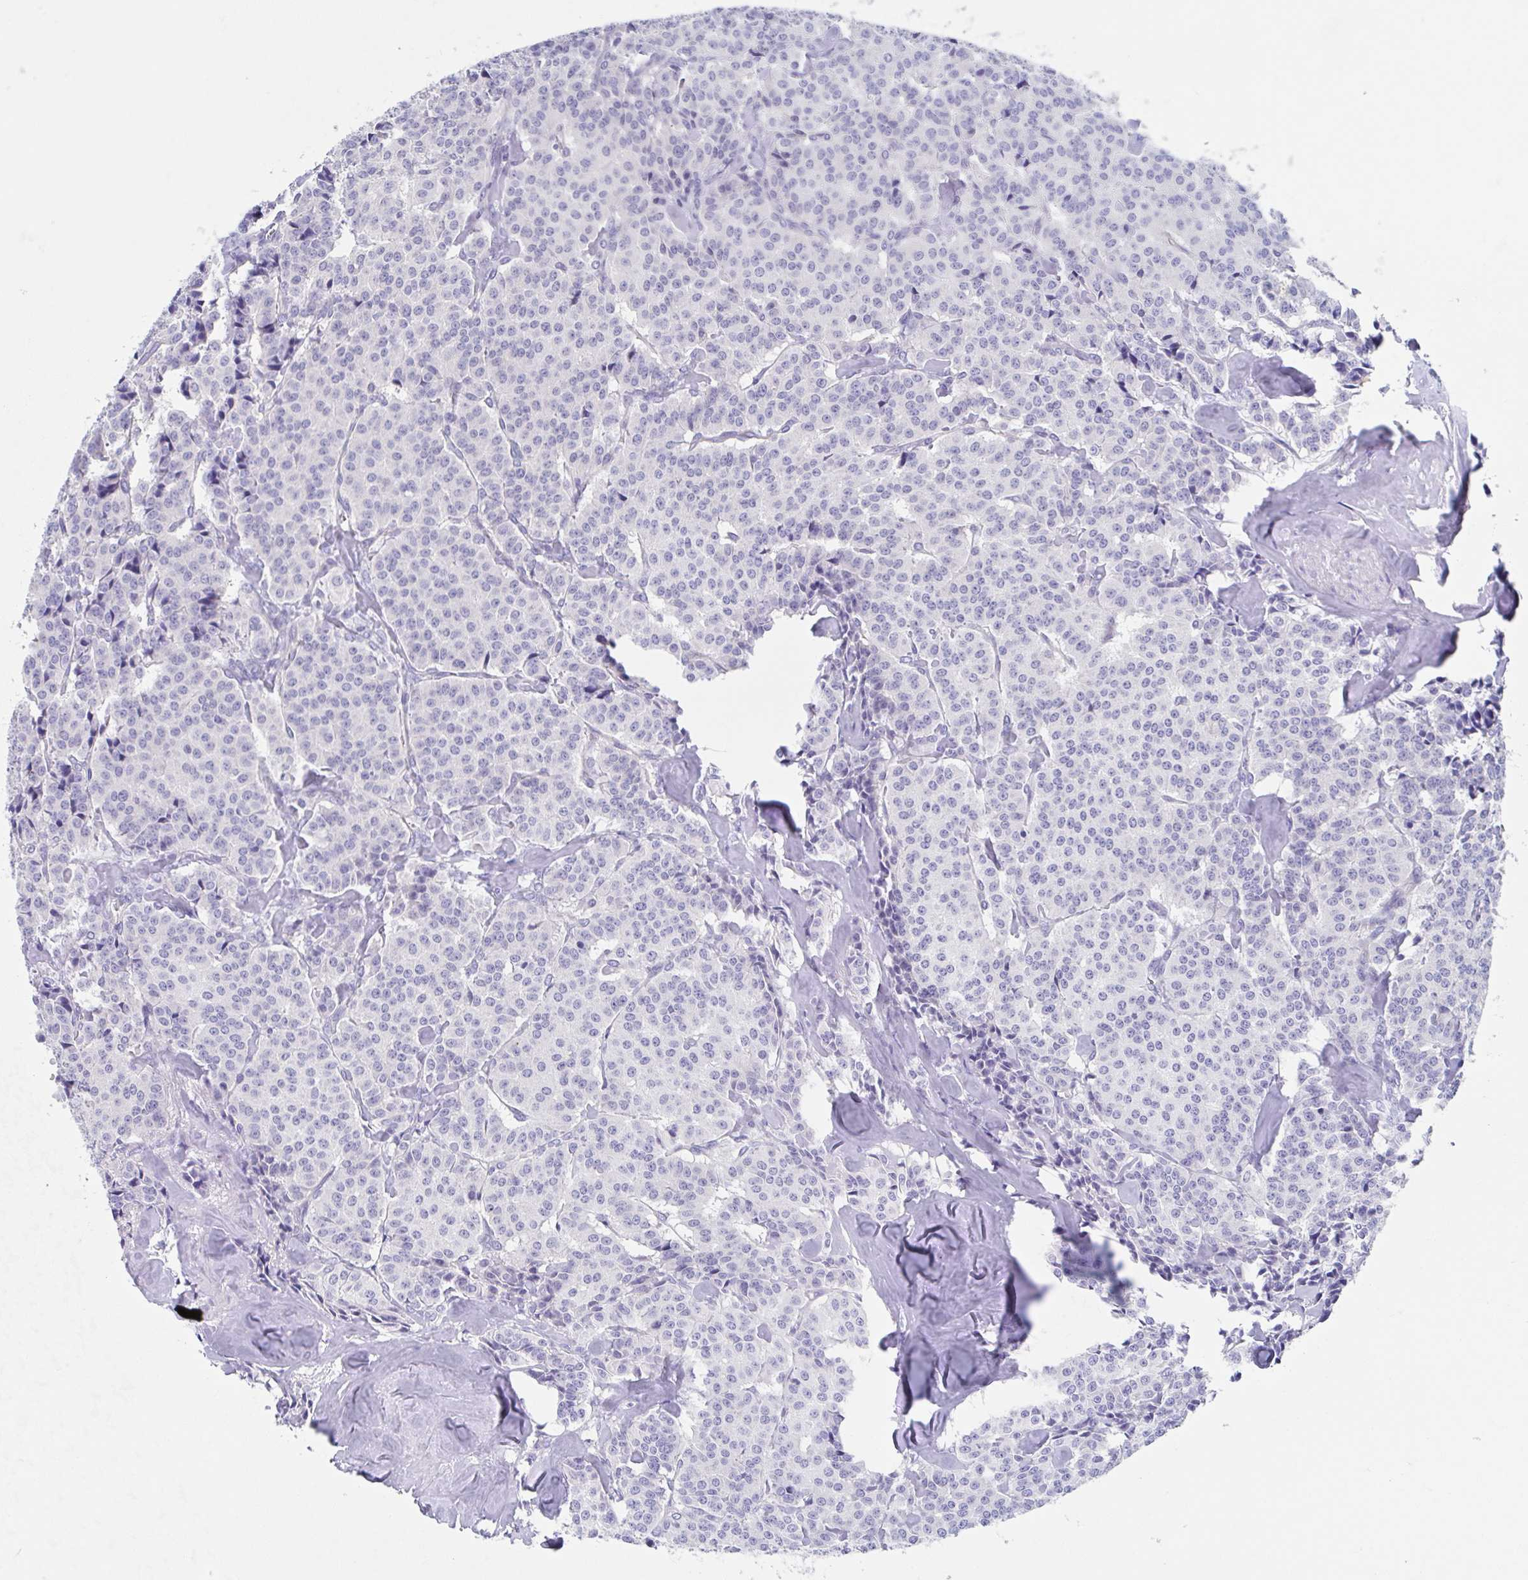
{"staining": {"intensity": "negative", "quantity": "none", "location": "none"}, "tissue": "carcinoid", "cell_type": "Tumor cells", "image_type": "cancer", "snomed": [{"axis": "morphology", "description": "Normal tissue, NOS"}, {"axis": "morphology", "description": "Carcinoid, malignant, NOS"}, {"axis": "topography", "description": "Lung"}], "caption": "High power microscopy photomicrograph of an IHC photomicrograph of carcinoid, revealing no significant expression in tumor cells.", "gene": "TEX12", "patient": {"sex": "female", "age": 46}}